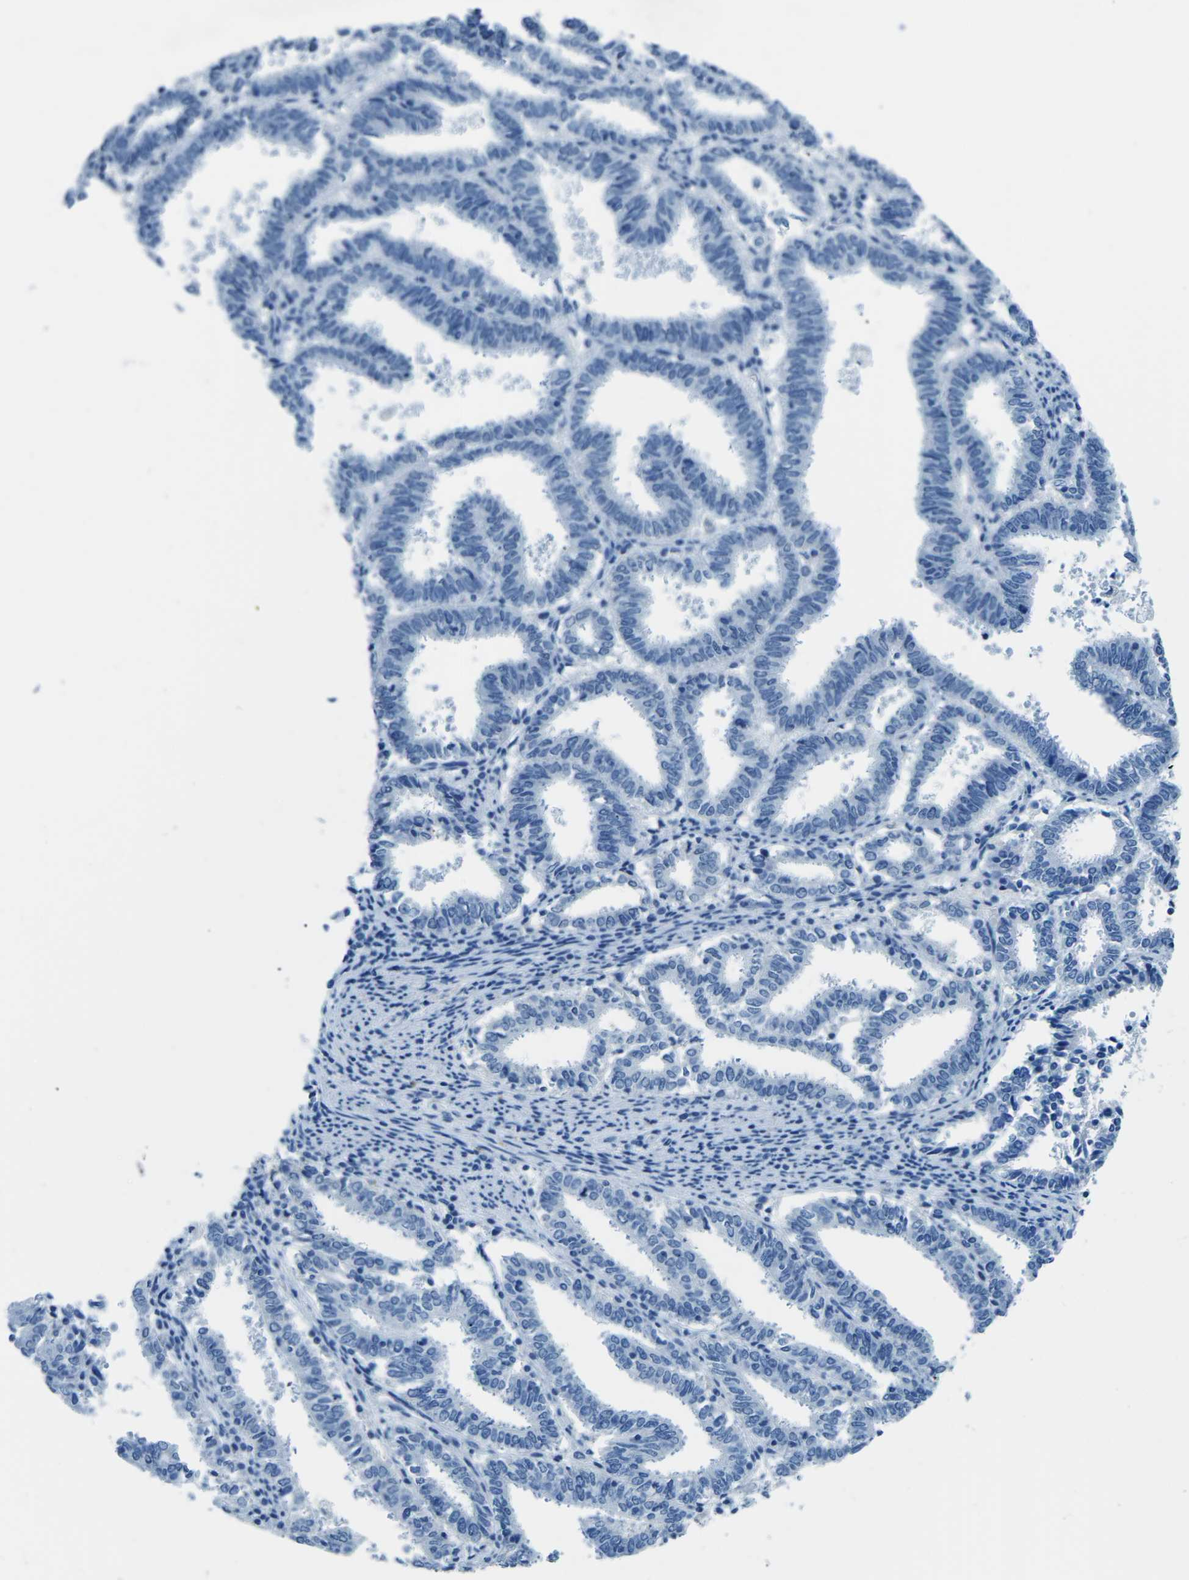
{"staining": {"intensity": "negative", "quantity": "none", "location": "none"}, "tissue": "endometrial cancer", "cell_type": "Tumor cells", "image_type": "cancer", "snomed": [{"axis": "morphology", "description": "Adenocarcinoma, NOS"}, {"axis": "topography", "description": "Uterus"}], "caption": "The photomicrograph reveals no staining of tumor cells in endometrial adenocarcinoma.", "gene": "MYH8", "patient": {"sex": "female", "age": 83}}